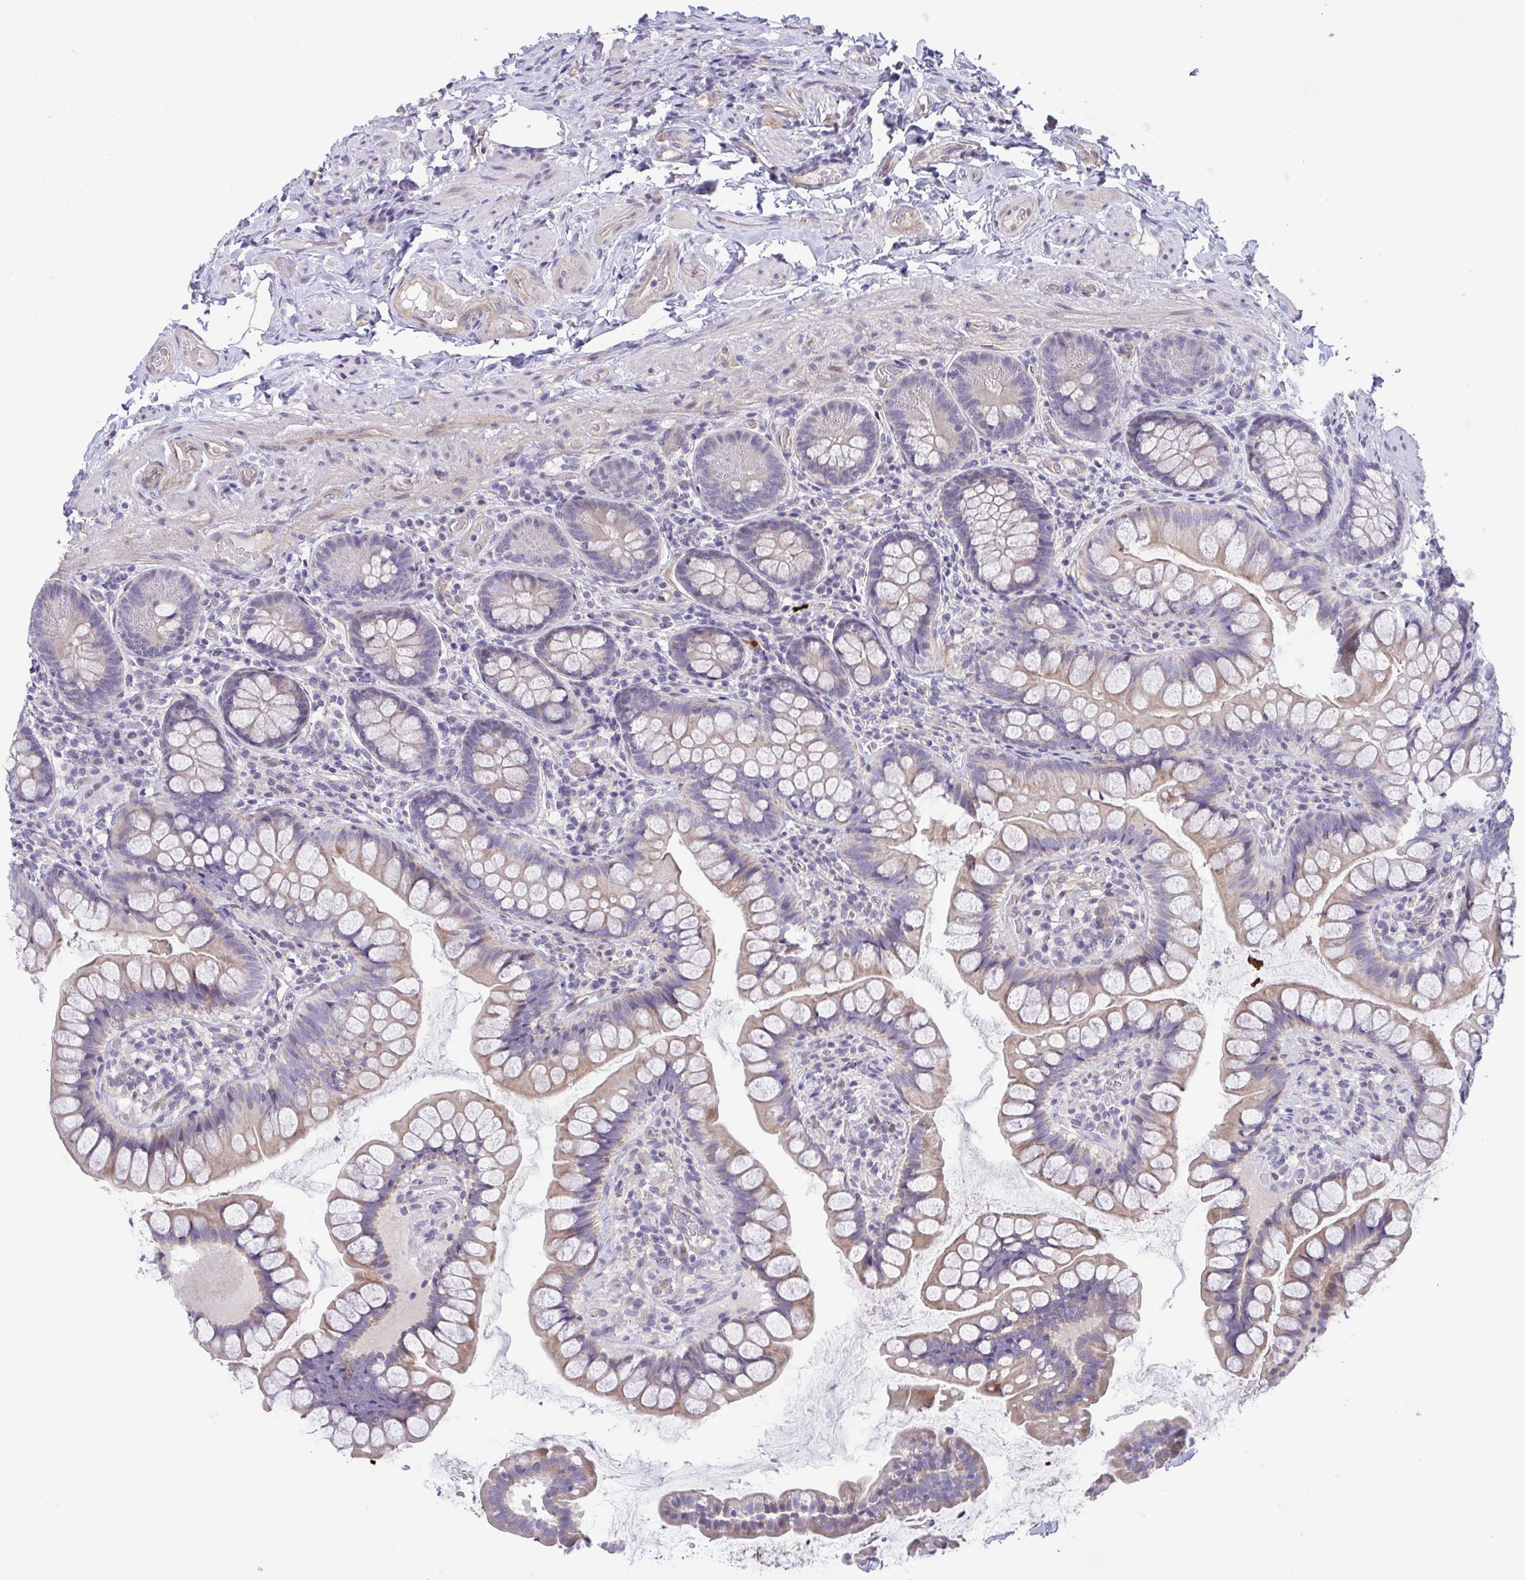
{"staining": {"intensity": "weak", "quantity": "25%-75%", "location": "cytoplasmic/membranous"}, "tissue": "small intestine", "cell_type": "Glandular cells", "image_type": "normal", "snomed": [{"axis": "morphology", "description": "Normal tissue, NOS"}, {"axis": "topography", "description": "Small intestine"}], "caption": "High-magnification brightfield microscopy of benign small intestine stained with DAB (3,3'-diaminobenzidine) (brown) and counterstained with hematoxylin (blue). glandular cells exhibit weak cytoplasmic/membranous positivity is appreciated in approximately25%-75% of cells.", "gene": "RHOXF1", "patient": {"sex": "male", "age": 70}}